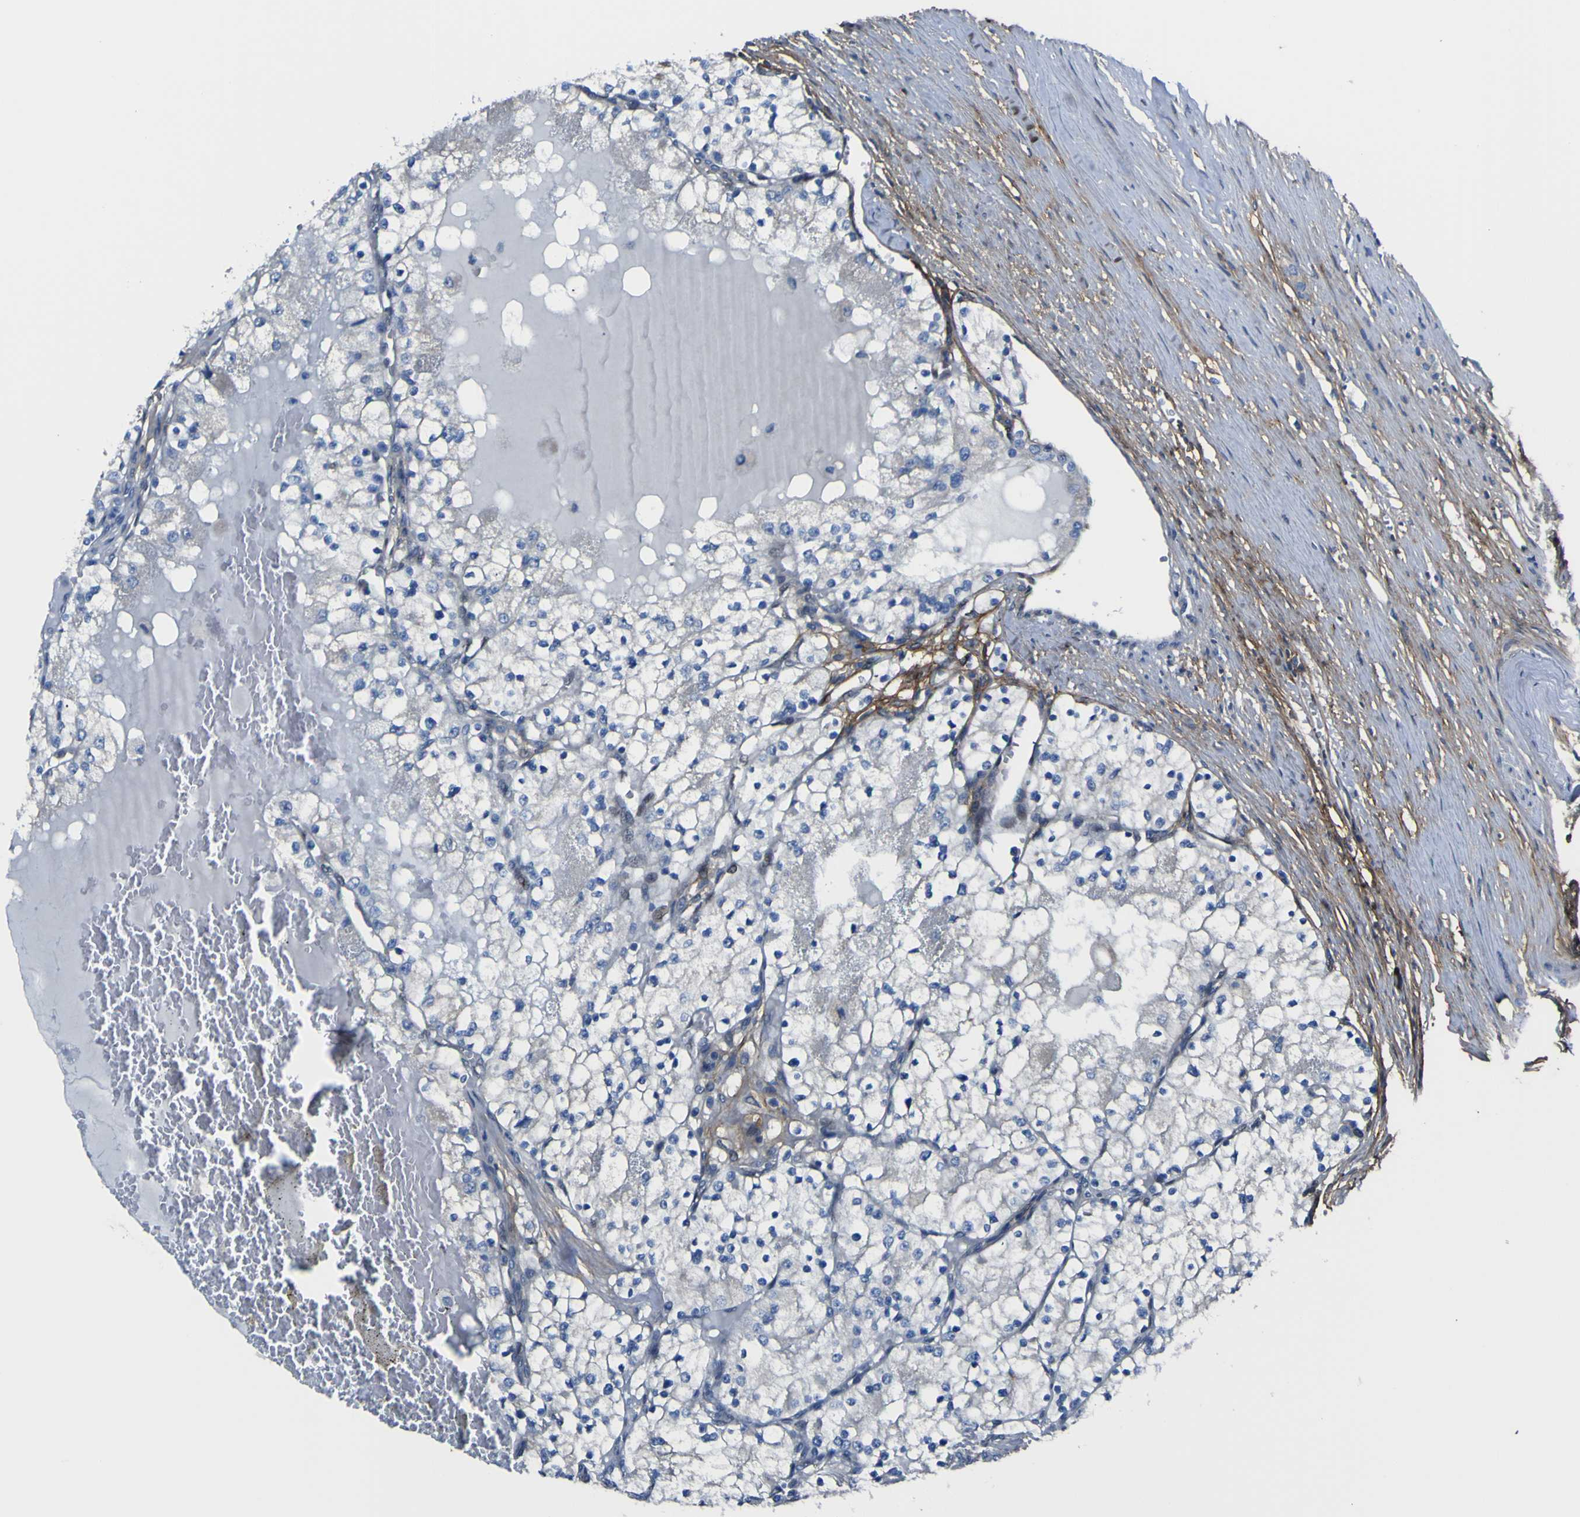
{"staining": {"intensity": "negative", "quantity": "none", "location": "none"}, "tissue": "renal cancer", "cell_type": "Tumor cells", "image_type": "cancer", "snomed": [{"axis": "morphology", "description": "Adenocarcinoma, NOS"}, {"axis": "topography", "description": "Kidney"}], "caption": "The micrograph exhibits no staining of tumor cells in adenocarcinoma (renal). (Brightfield microscopy of DAB (3,3'-diaminobenzidine) immunohistochemistry at high magnification).", "gene": "LRRN1", "patient": {"sex": "male", "age": 68}}